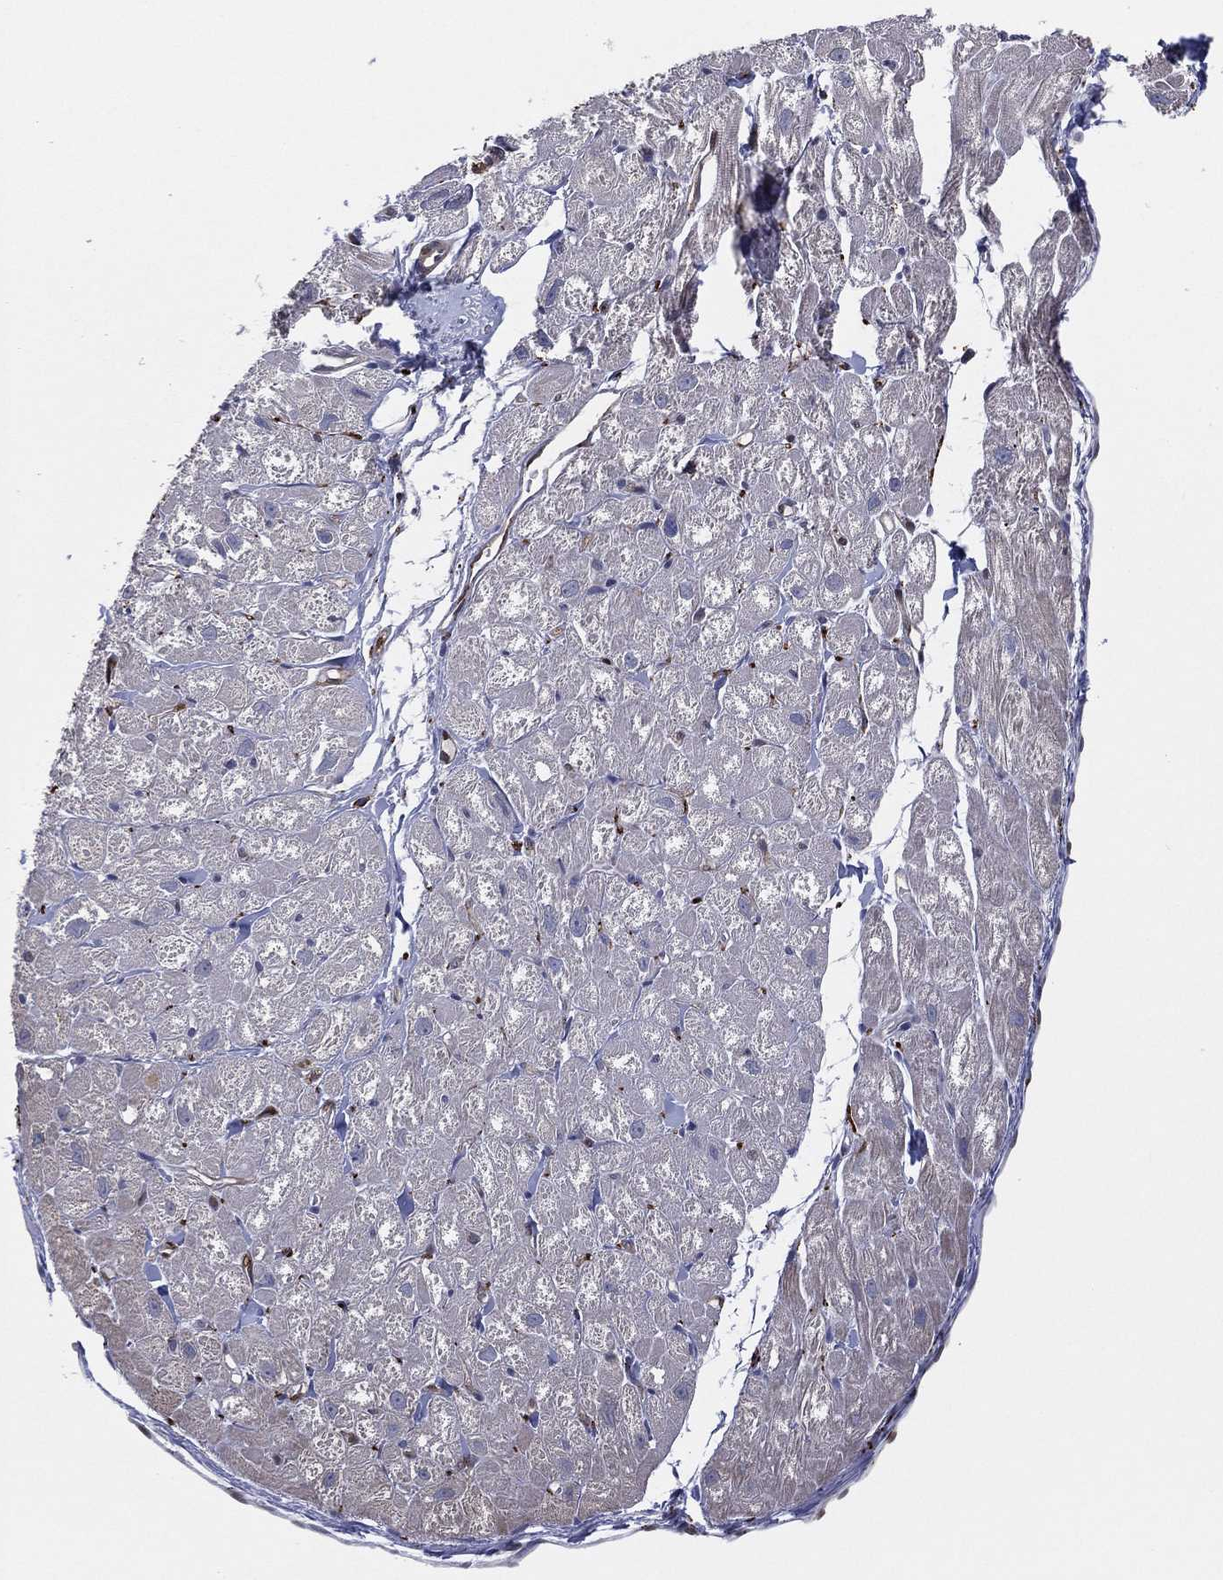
{"staining": {"intensity": "negative", "quantity": "none", "location": "none"}, "tissue": "heart muscle", "cell_type": "Cardiomyocytes", "image_type": "normal", "snomed": [{"axis": "morphology", "description": "Normal tissue, NOS"}, {"axis": "topography", "description": "Heart"}], "caption": "Heart muscle was stained to show a protein in brown. There is no significant staining in cardiomyocytes. The staining is performed using DAB (3,3'-diaminobenzidine) brown chromogen with nuclei counter-stained in using hematoxylin.", "gene": "SNCG", "patient": {"sex": "male", "age": 58}}